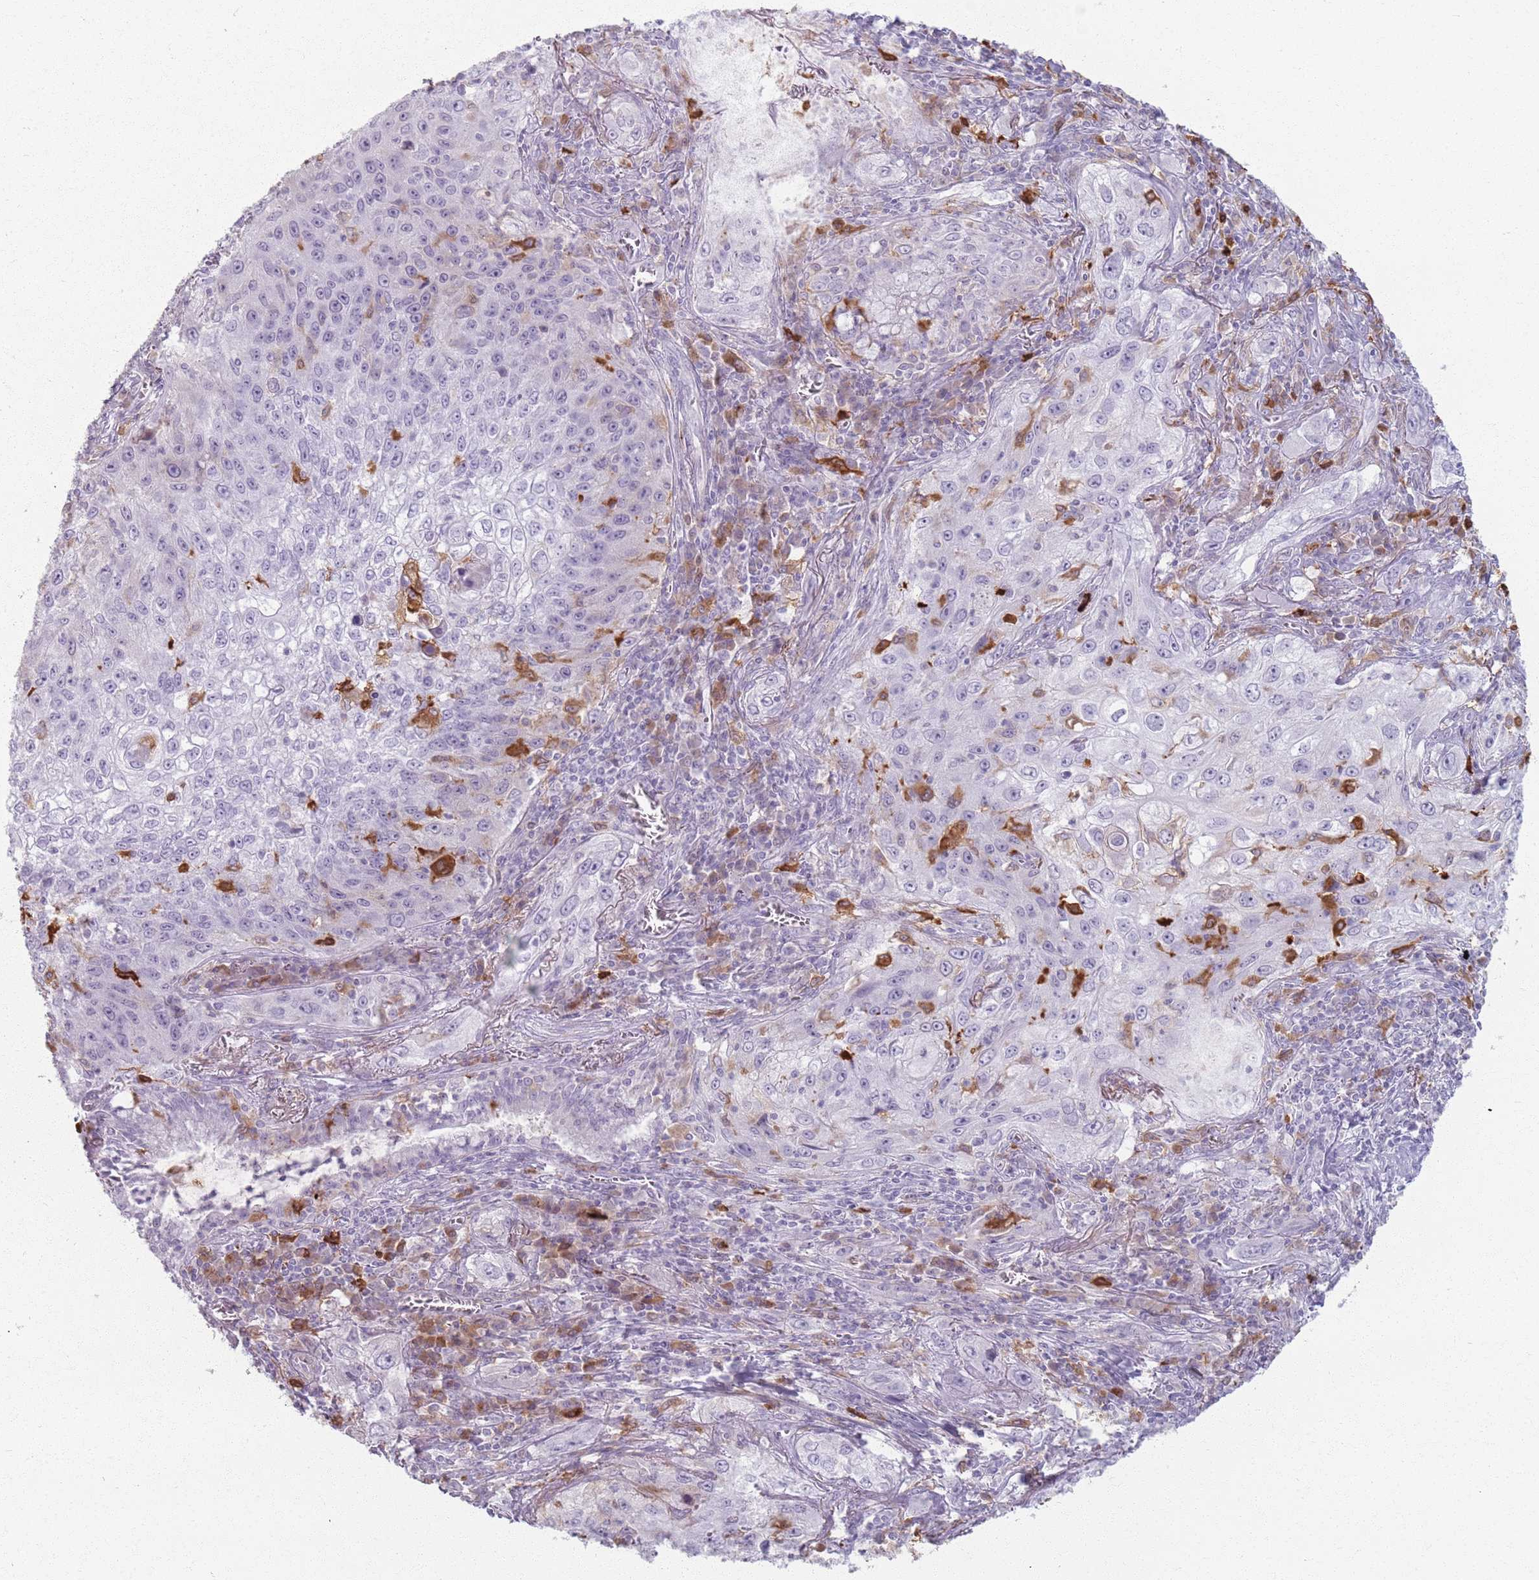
{"staining": {"intensity": "negative", "quantity": "none", "location": "none"}, "tissue": "lung cancer", "cell_type": "Tumor cells", "image_type": "cancer", "snomed": [{"axis": "morphology", "description": "Squamous cell carcinoma, NOS"}, {"axis": "topography", "description": "Lung"}], "caption": "IHC histopathology image of human lung cancer (squamous cell carcinoma) stained for a protein (brown), which displays no positivity in tumor cells.", "gene": "GDPGP1", "patient": {"sex": "female", "age": 69}}